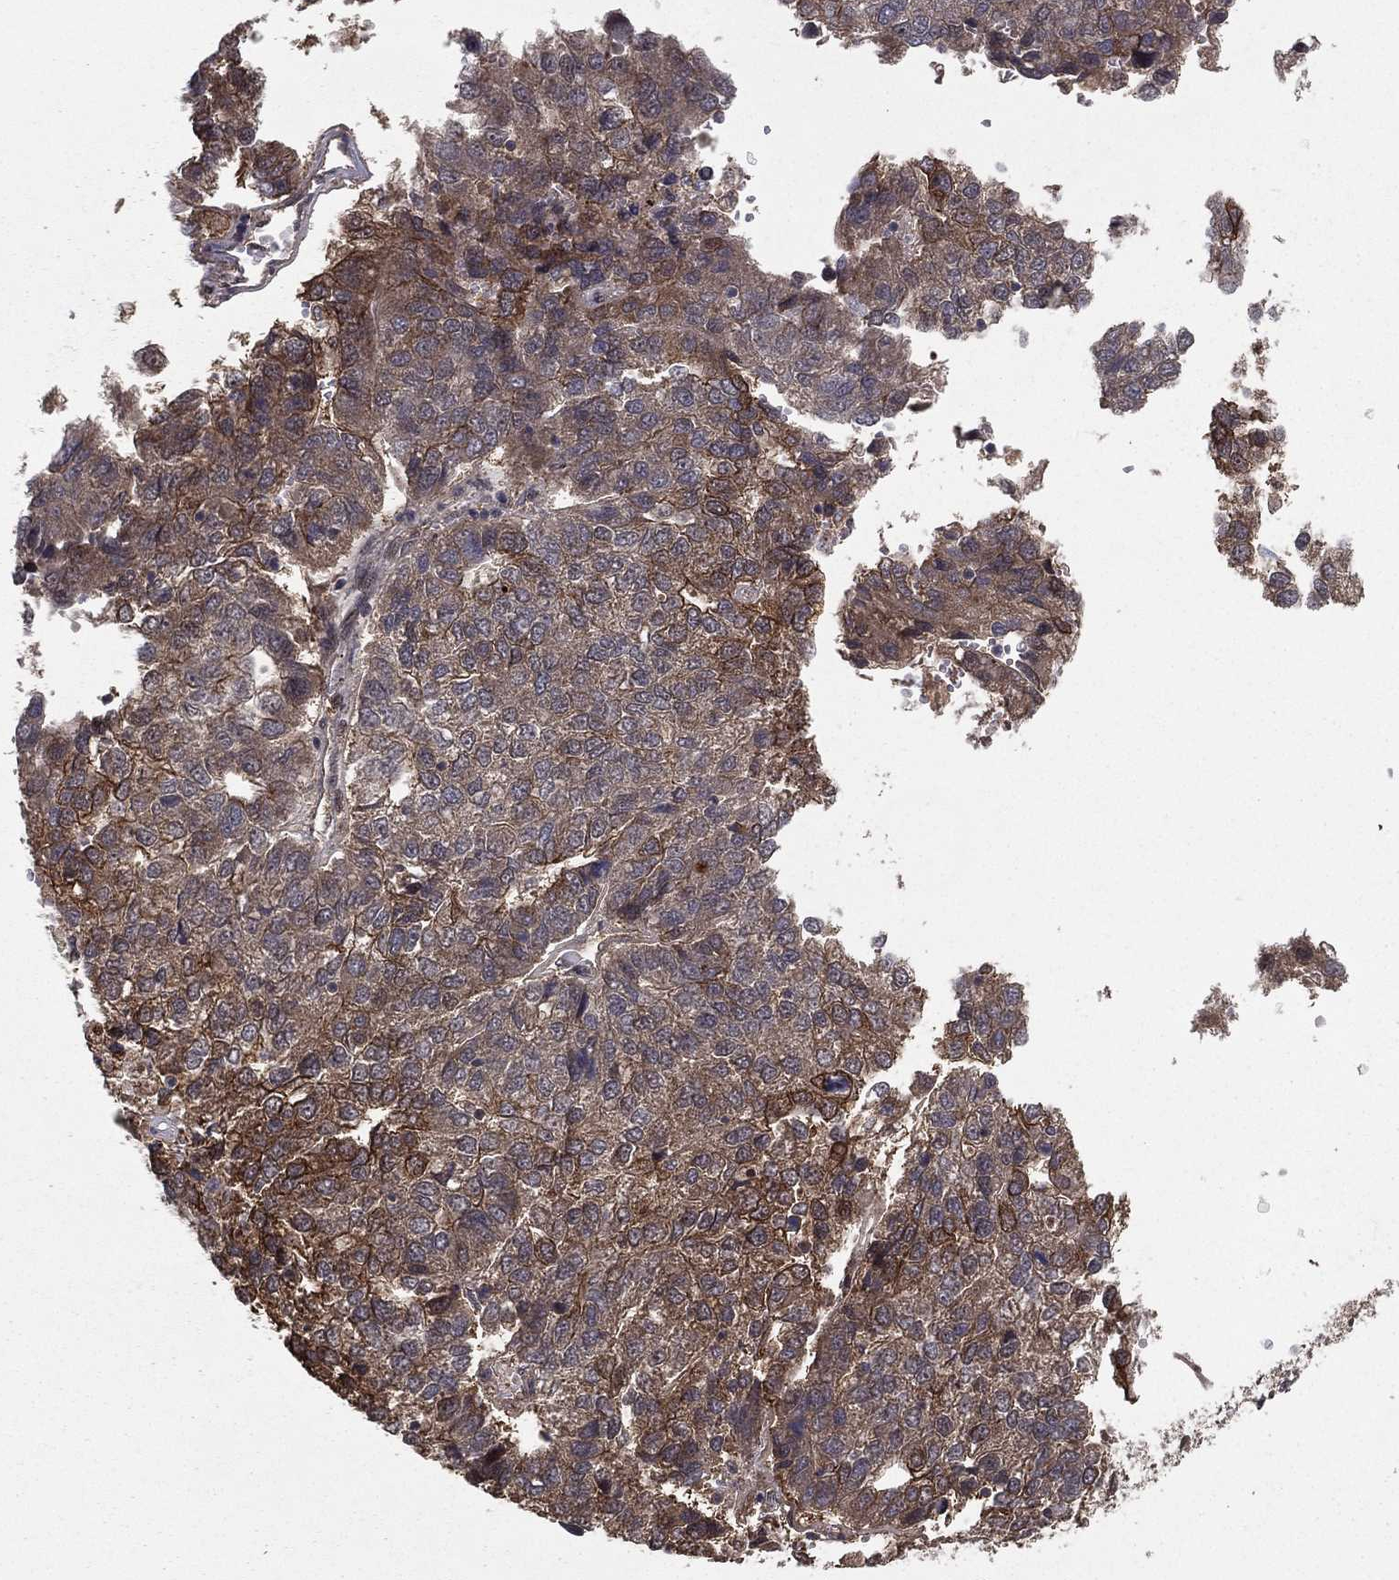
{"staining": {"intensity": "strong", "quantity": "<25%", "location": "cytoplasmic/membranous"}, "tissue": "pancreatic cancer", "cell_type": "Tumor cells", "image_type": "cancer", "snomed": [{"axis": "morphology", "description": "Adenocarcinoma, NOS"}, {"axis": "topography", "description": "Pancreas"}], "caption": "DAB immunohistochemical staining of pancreatic cancer (adenocarcinoma) exhibits strong cytoplasmic/membranous protein expression in about <25% of tumor cells. The staining is performed using DAB brown chromogen to label protein expression. The nuclei are counter-stained blue using hematoxylin.", "gene": "SLC6A6", "patient": {"sex": "female", "age": 61}}